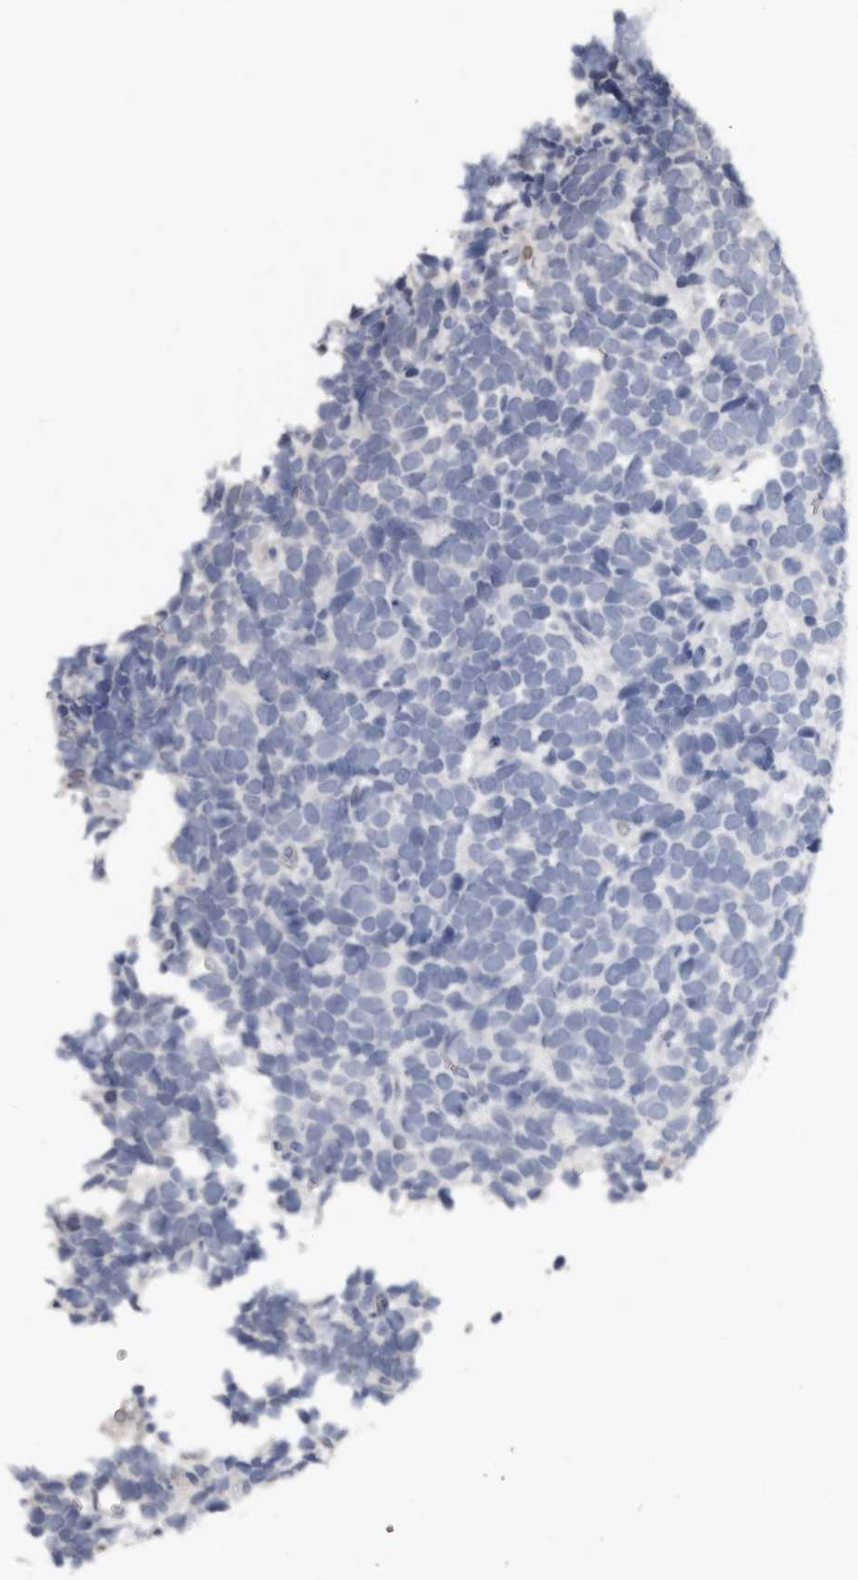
{"staining": {"intensity": "negative", "quantity": "none", "location": "none"}, "tissue": "urothelial cancer", "cell_type": "Tumor cells", "image_type": "cancer", "snomed": [{"axis": "morphology", "description": "Urothelial carcinoma, High grade"}, {"axis": "topography", "description": "Urinary bladder"}], "caption": "IHC histopathology image of human high-grade urothelial carcinoma stained for a protein (brown), which exhibits no expression in tumor cells.", "gene": "KHDRBS2", "patient": {"sex": "female", "age": 82}}